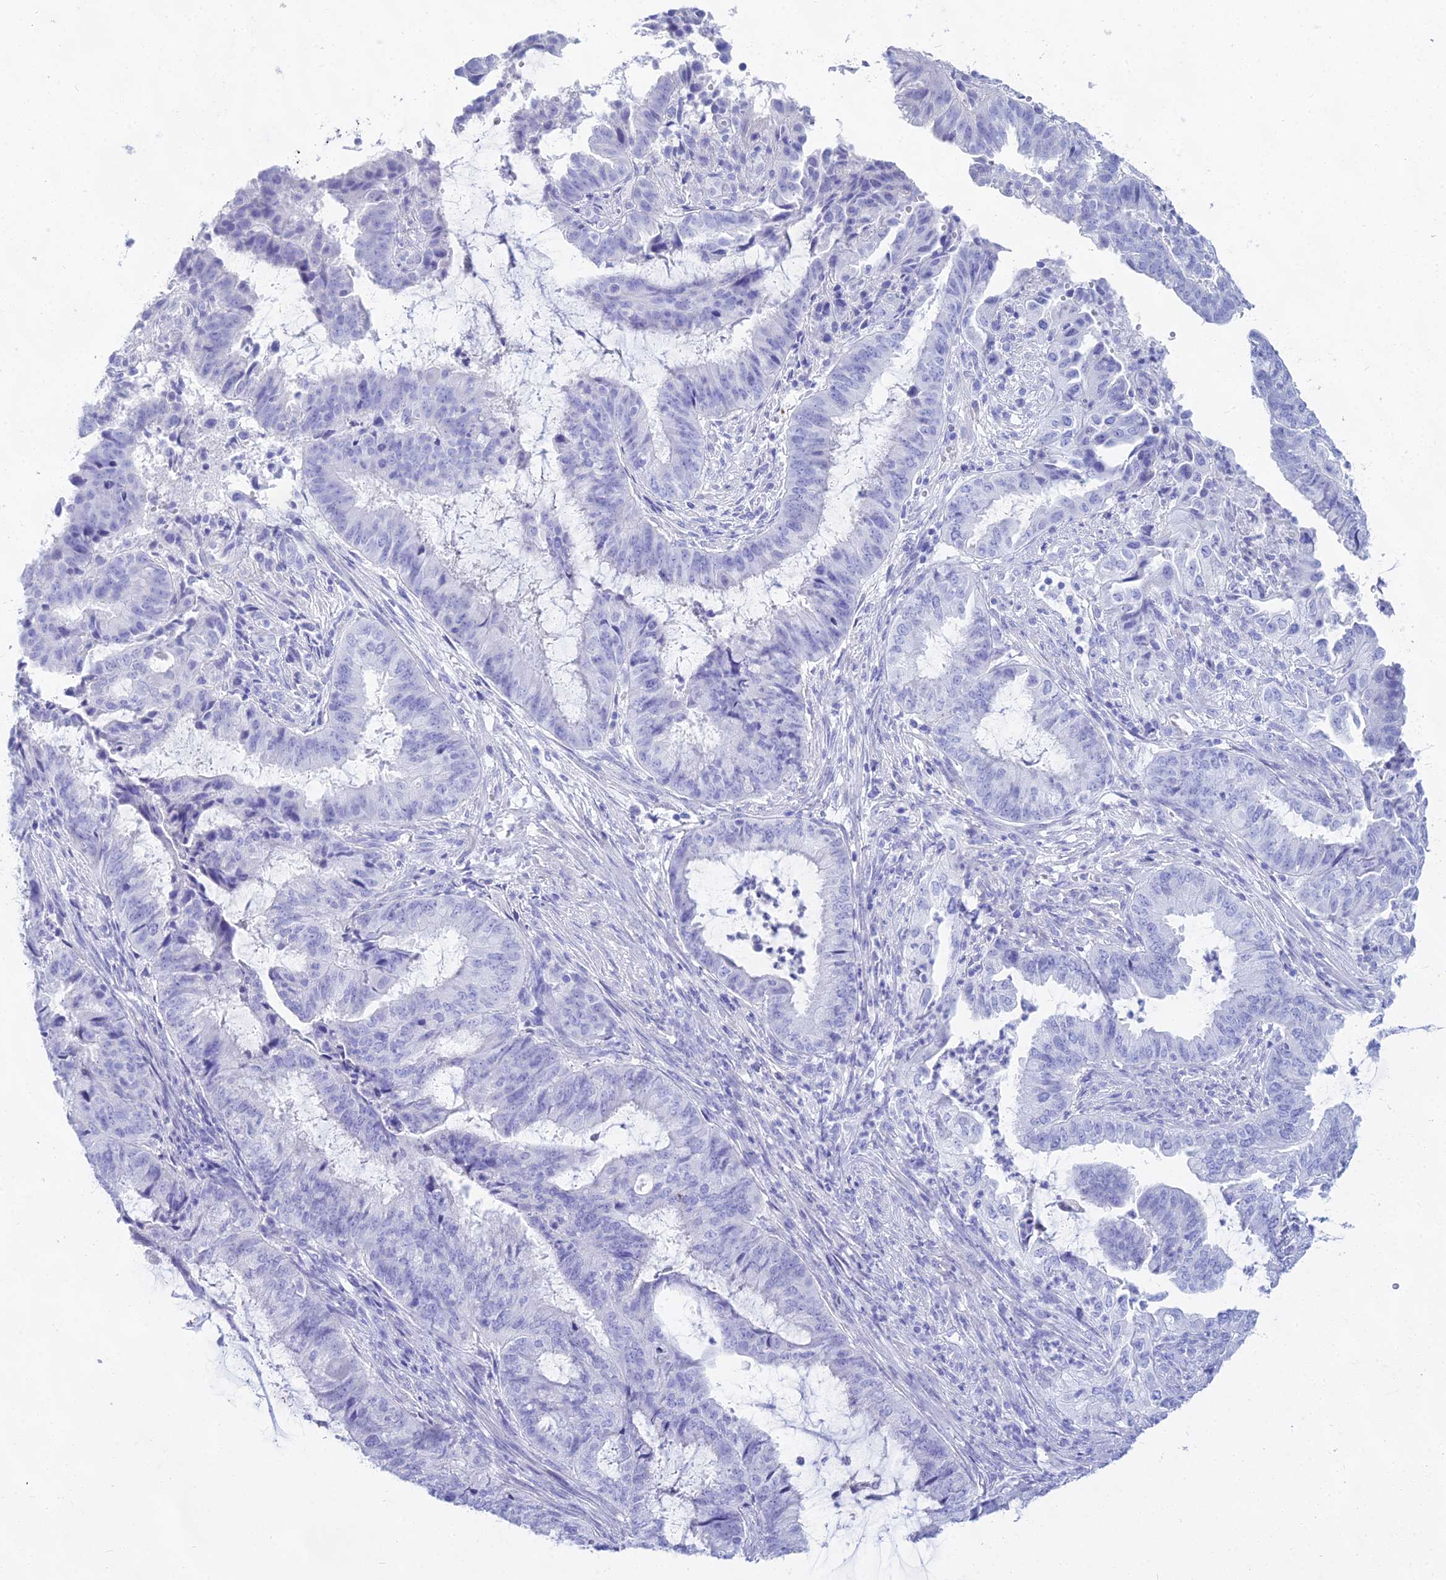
{"staining": {"intensity": "negative", "quantity": "none", "location": "none"}, "tissue": "endometrial cancer", "cell_type": "Tumor cells", "image_type": "cancer", "snomed": [{"axis": "morphology", "description": "Adenocarcinoma, NOS"}, {"axis": "topography", "description": "Endometrium"}], "caption": "This histopathology image is of adenocarcinoma (endometrial) stained with immunohistochemistry (IHC) to label a protein in brown with the nuclei are counter-stained blue. There is no positivity in tumor cells.", "gene": "CGB2", "patient": {"sex": "female", "age": 51}}